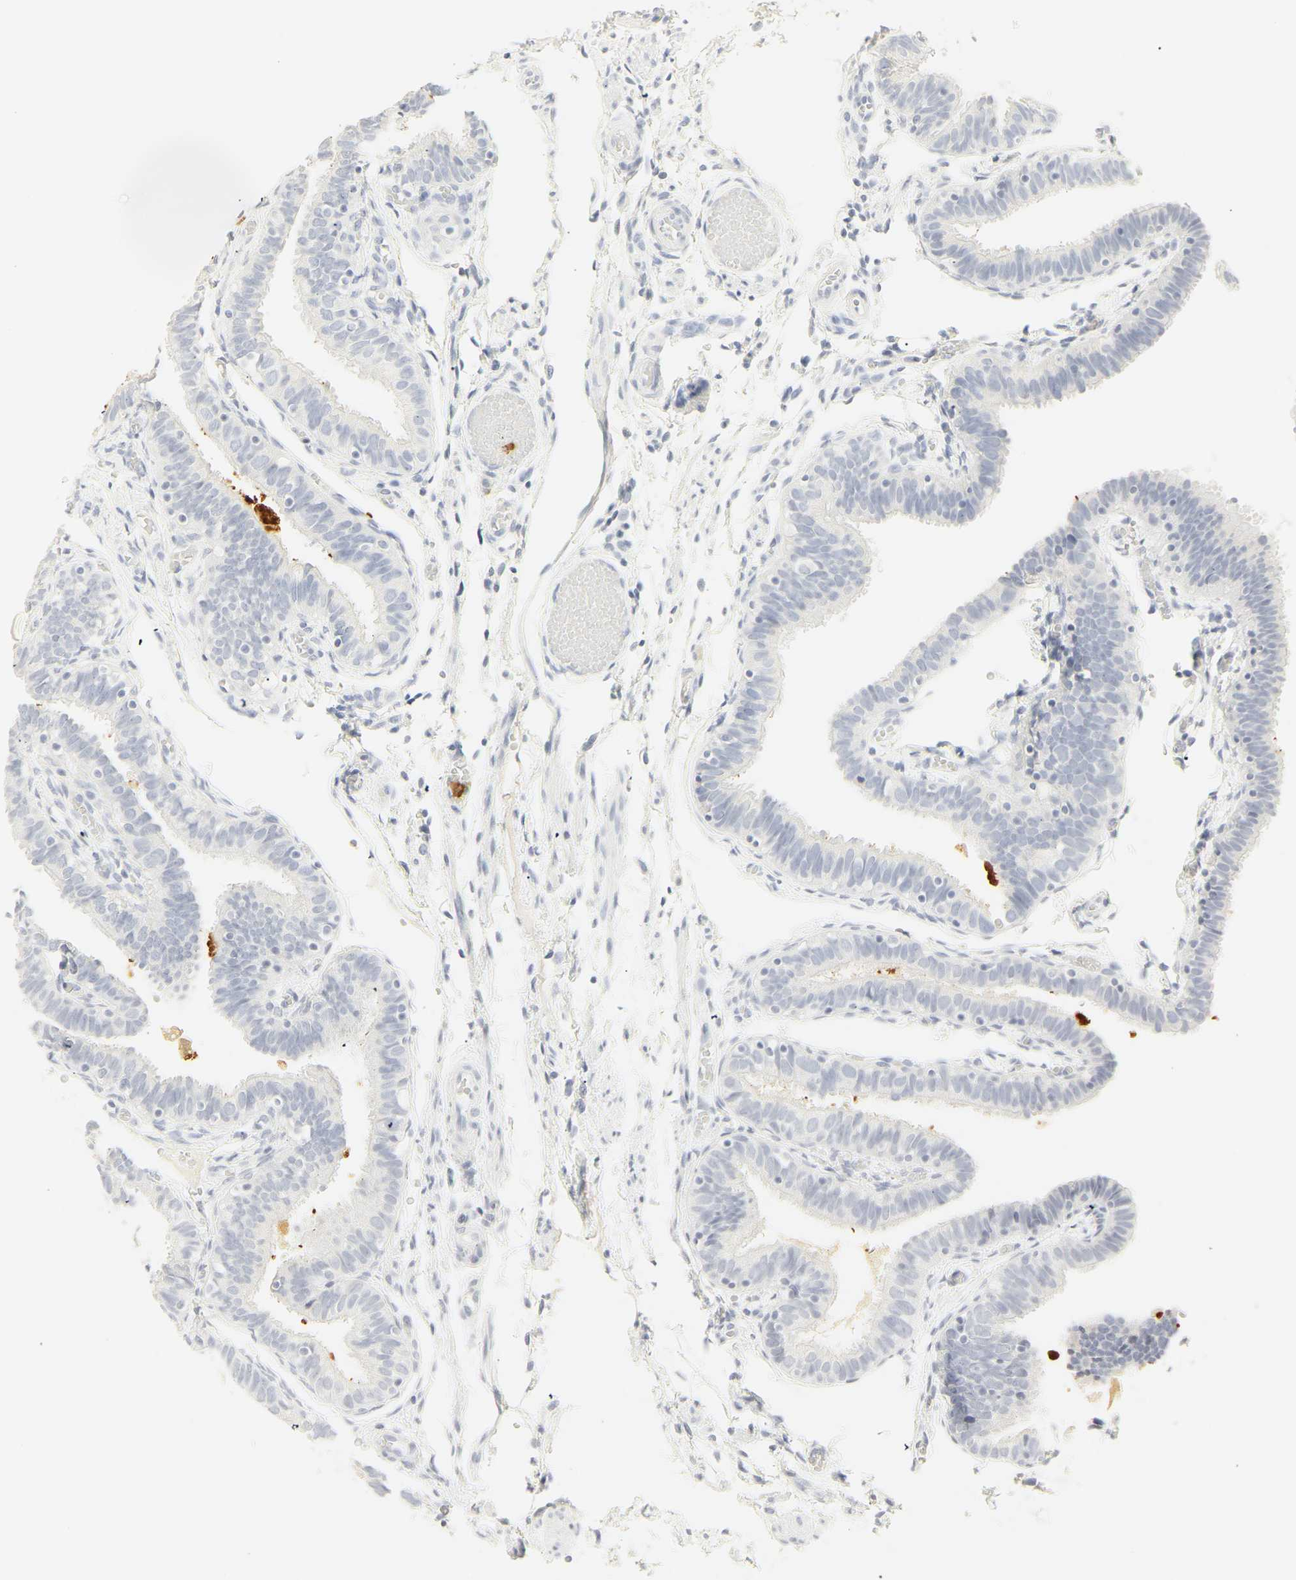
{"staining": {"intensity": "negative", "quantity": "none", "location": "none"}, "tissue": "fallopian tube", "cell_type": "Glandular cells", "image_type": "normal", "snomed": [{"axis": "morphology", "description": "Normal tissue, NOS"}, {"axis": "topography", "description": "Fallopian tube"}], "caption": "An IHC image of normal fallopian tube is shown. There is no staining in glandular cells of fallopian tube.", "gene": "MPO", "patient": {"sex": "female", "age": 46}}